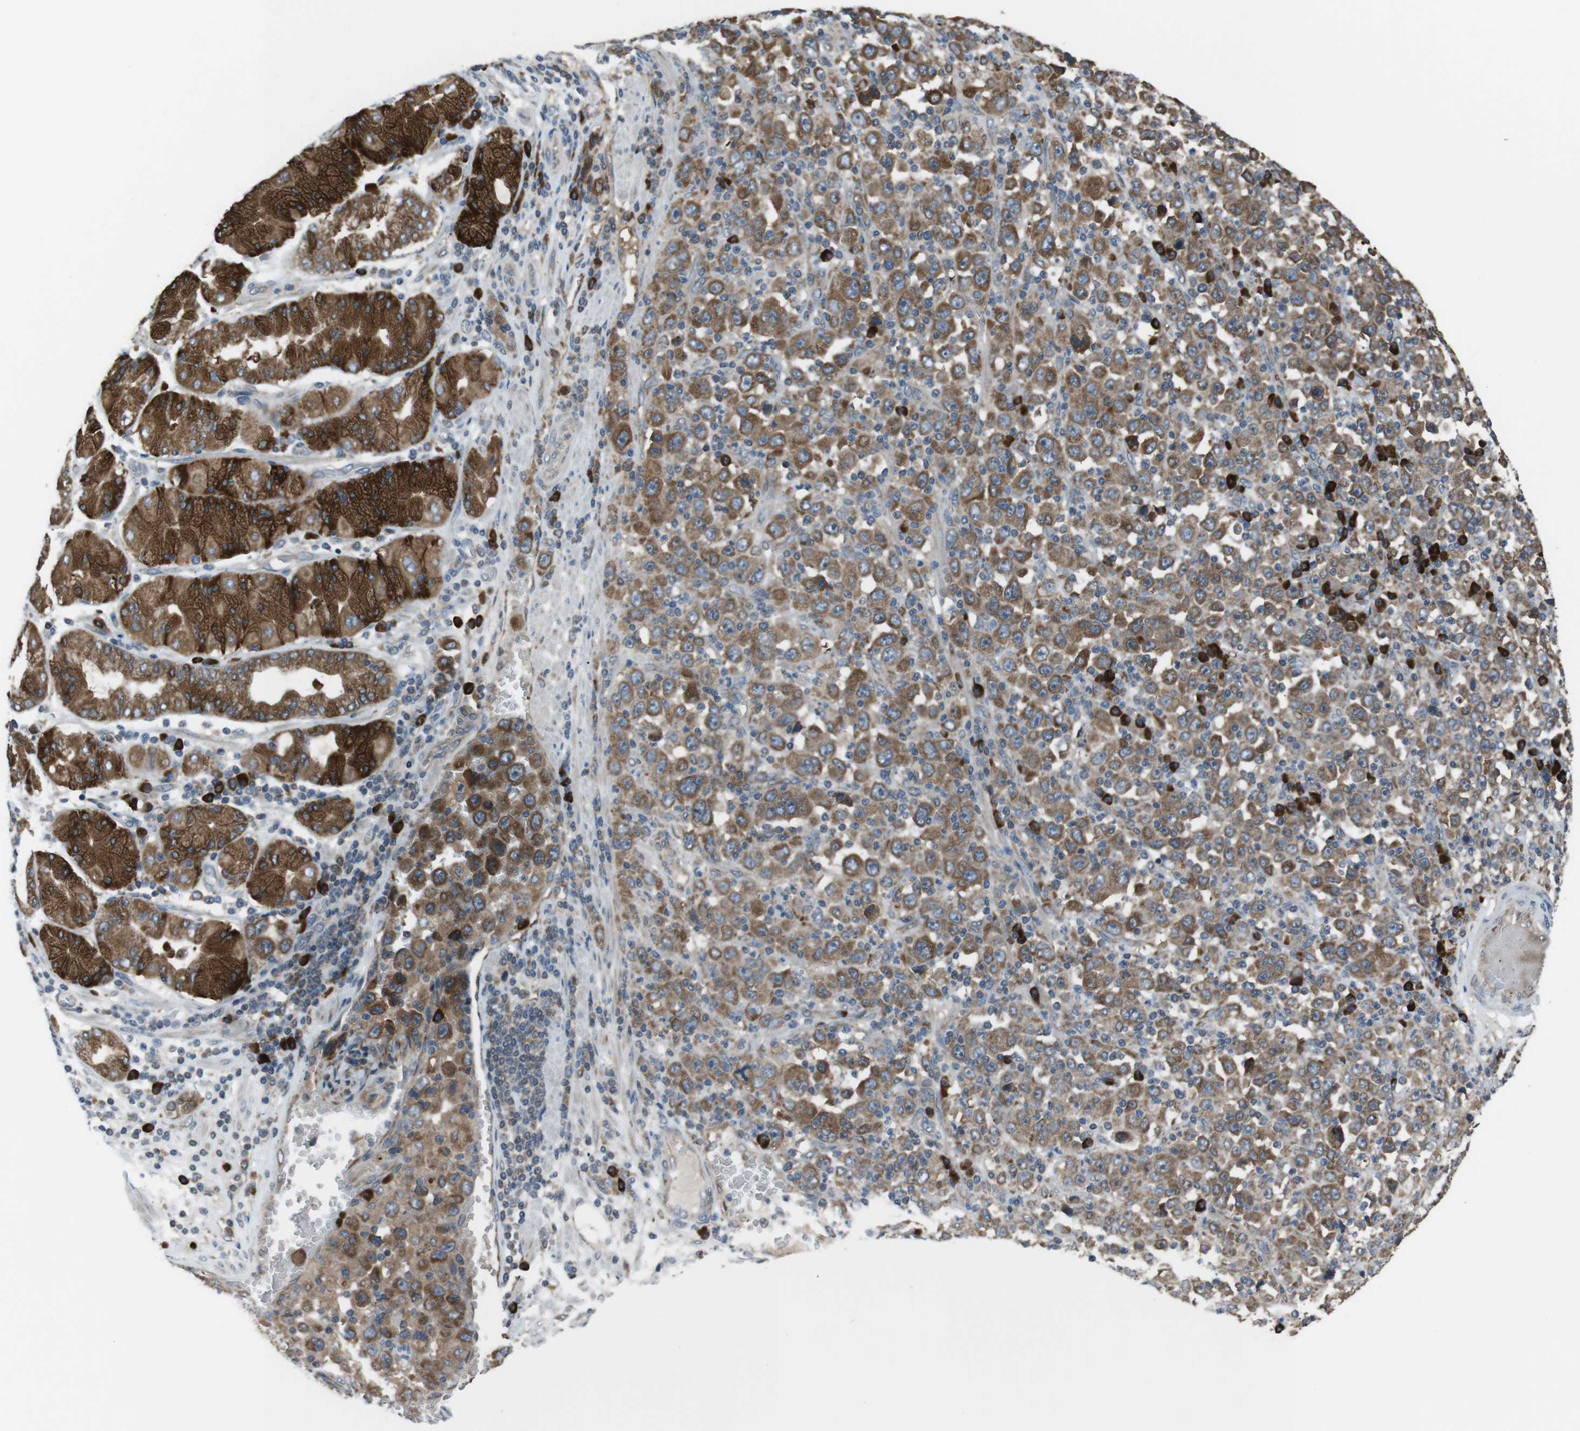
{"staining": {"intensity": "moderate", "quantity": ">75%", "location": "cytoplasmic/membranous"}, "tissue": "stomach cancer", "cell_type": "Tumor cells", "image_type": "cancer", "snomed": [{"axis": "morphology", "description": "Normal tissue, NOS"}, {"axis": "morphology", "description": "Adenocarcinoma, NOS"}, {"axis": "topography", "description": "Stomach, upper"}, {"axis": "topography", "description": "Stomach"}], "caption": "Brown immunohistochemical staining in stomach cancer exhibits moderate cytoplasmic/membranous positivity in about >75% of tumor cells.", "gene": "SSR3", "patient": {"sex": "male", "age": 59}}